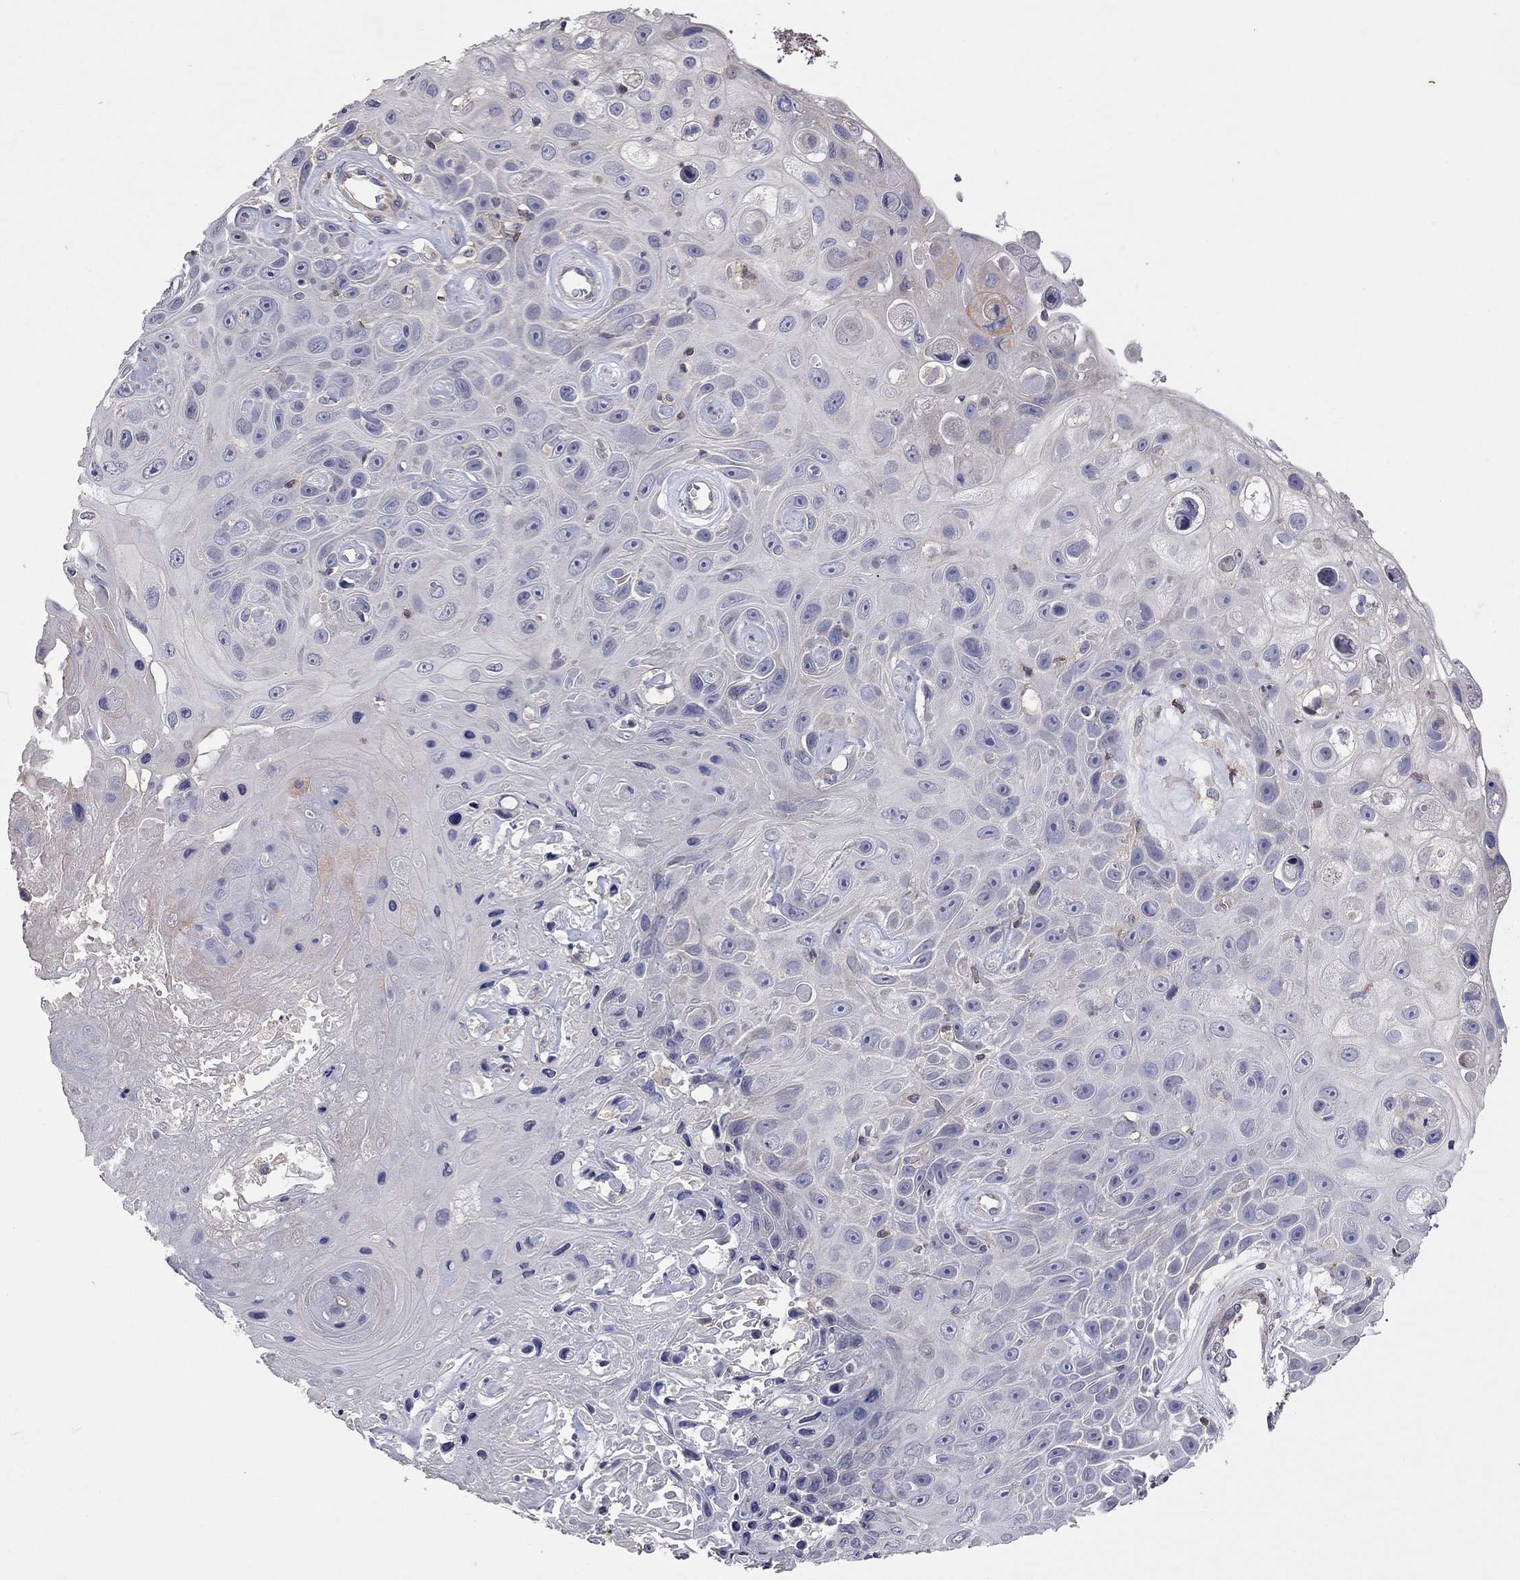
{"staining": {"intensity": "negative", "quantity": "none", "location": "none"}, "tissue": "skin cancer", "cell_type": "Tumor cells", "image_type": "cancer", "snomed": [{"axis": "morphology", "description": "Squamous cell carcinoma, NOS"}, {"axis": "topography", "description": "Skin"}], "caption": "Immunohistochemistry (IHC) micrograph of skin squamous cell carcinoma stained for a protein (brown), which exhibits no positivity in tumor cells.", "gene": "IPCEF1", "patient": {"sex": "male", "age": 82}}